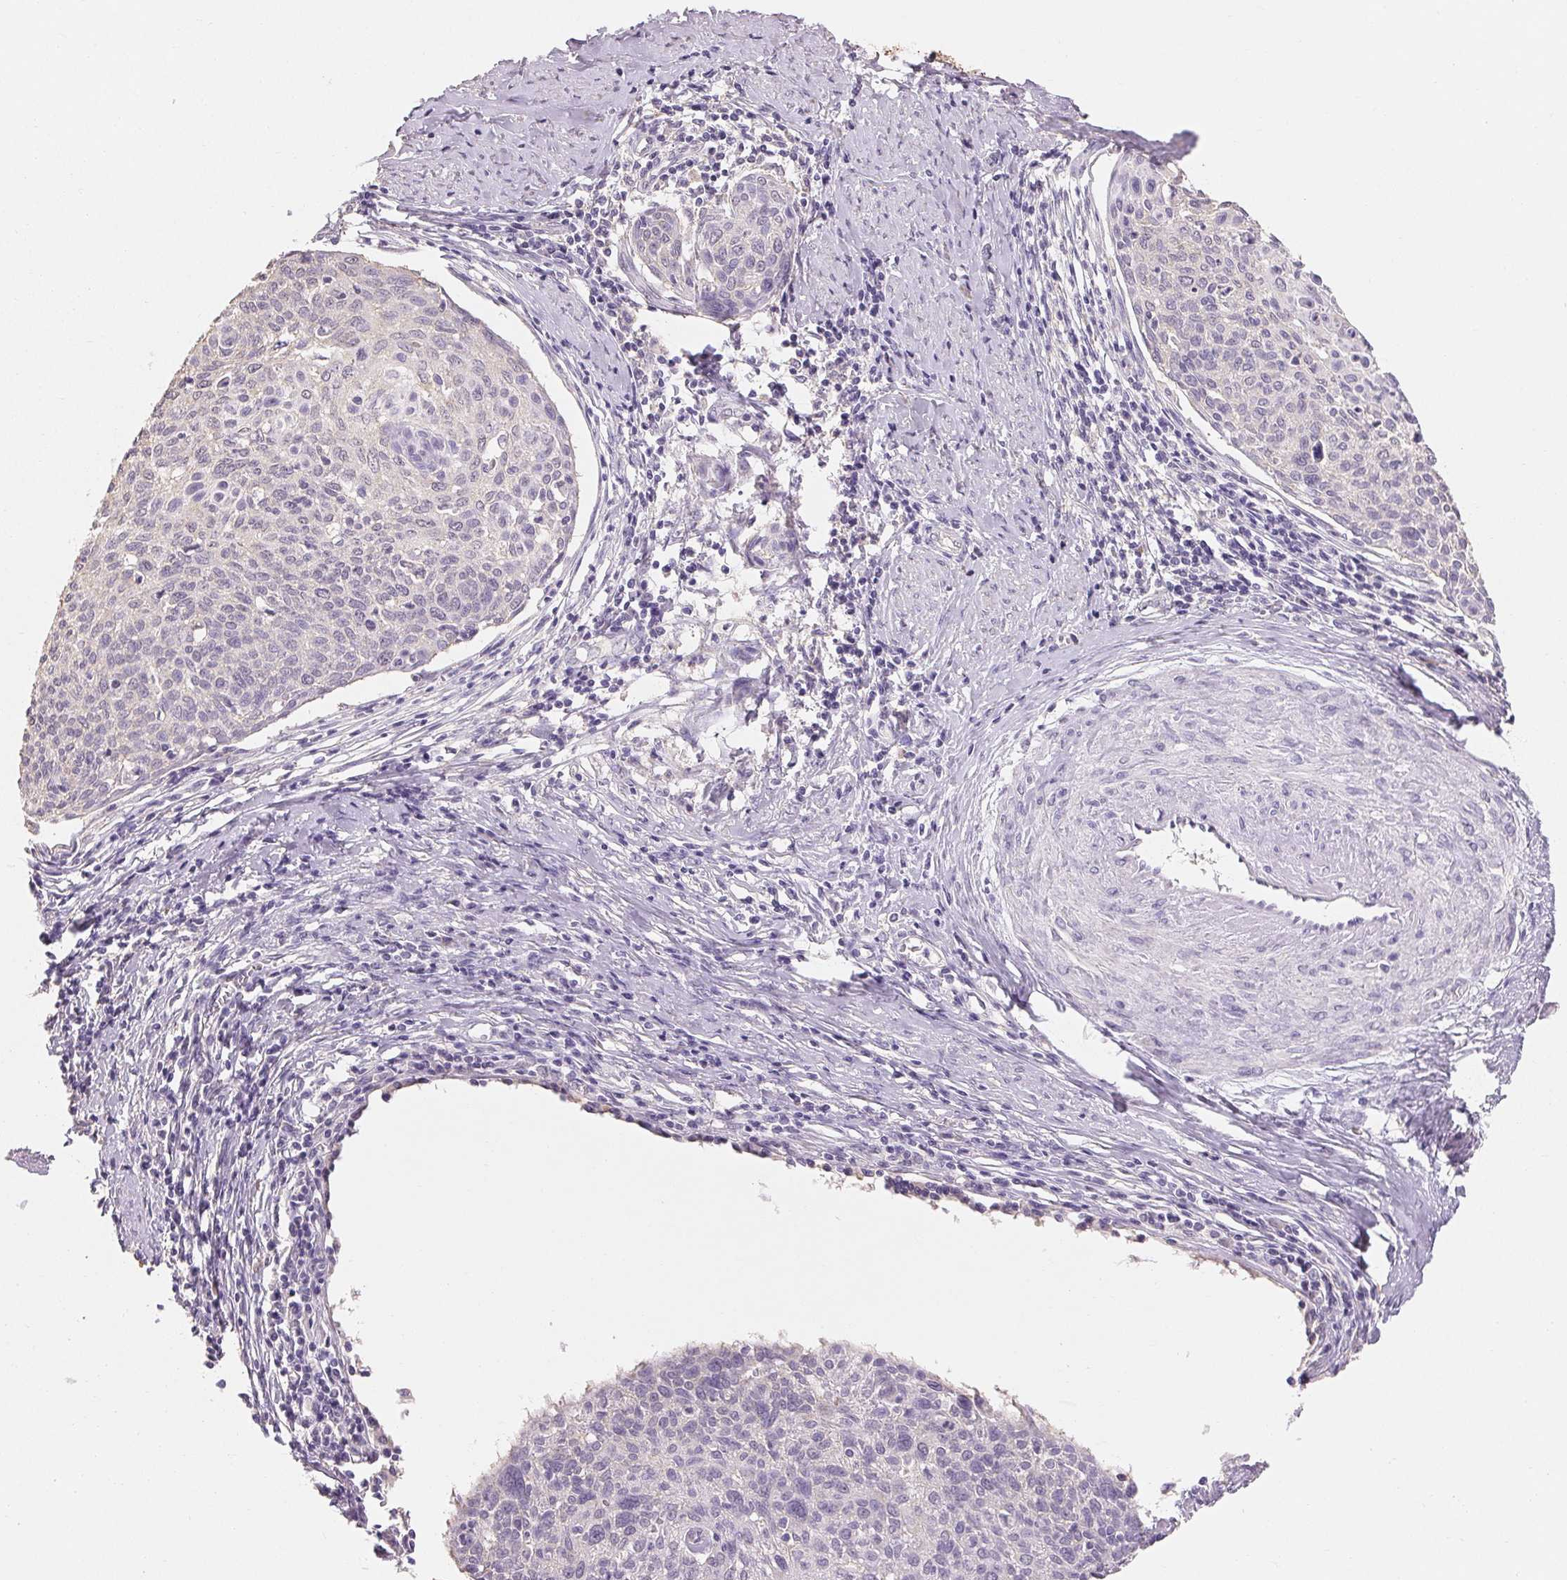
{"staining": {"intensity": "negative", "quantity": "none", "location": "none"}, "tissue": "cervical cancer", "cell_type": "Tumor cells", "image_type": "cancer", "snomed": [{"axis": "morphology", "description": "Squamous cell carcinoma, NOS"}, {"axis": "topography", "description": "Cervix"}], "caption": "Tumor cells are negative for protein expression in human cervical squamous cell carcinoma.", "gene": "MAP7D2", "patient": {"sex": "female", "age": 49}}